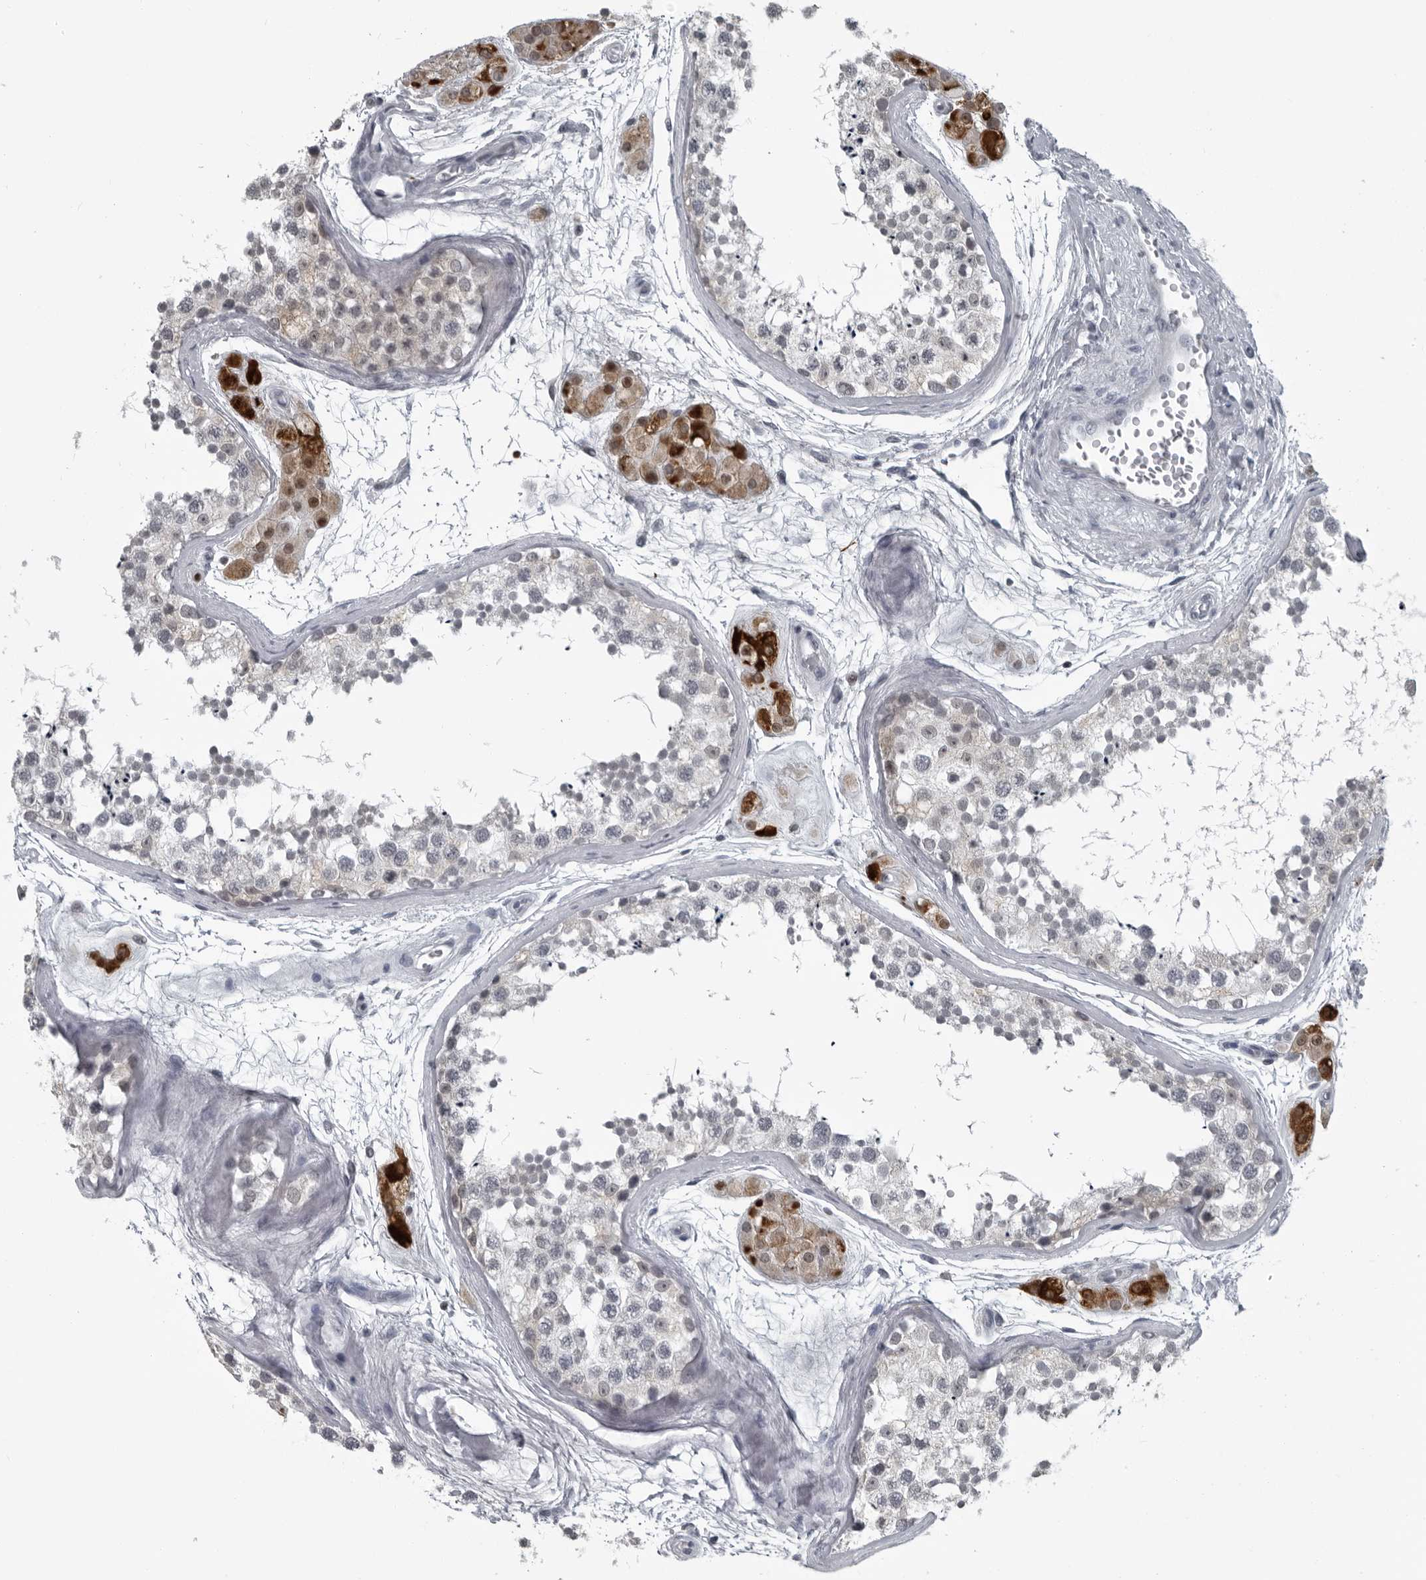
{"staining": {"intensity": "negative", "quantity": "none", "location": "none"}, "tissue": "testis", "cell_type": "Cells in seminiferous ducts", "image_type": "normal", "snomed": [{"axis": "morphology", "description": "Normal tissue, NOS"}, {"axis": "topography", "description": "Testis"}], "caption": "This image is of benign testis stained with immunohistochemistry (IHC) to label a protein in brown with the nuclei are counter-stained blue. There is no staining in cells in seminiferous ducts. The staining is performed using DAB (3,3'-diaminobenzidine) brown chromogen with nuclei counter-stained in using hematoxylin.", "gene": "RTCA", "patient": {"sex": "male", "age": 56}}